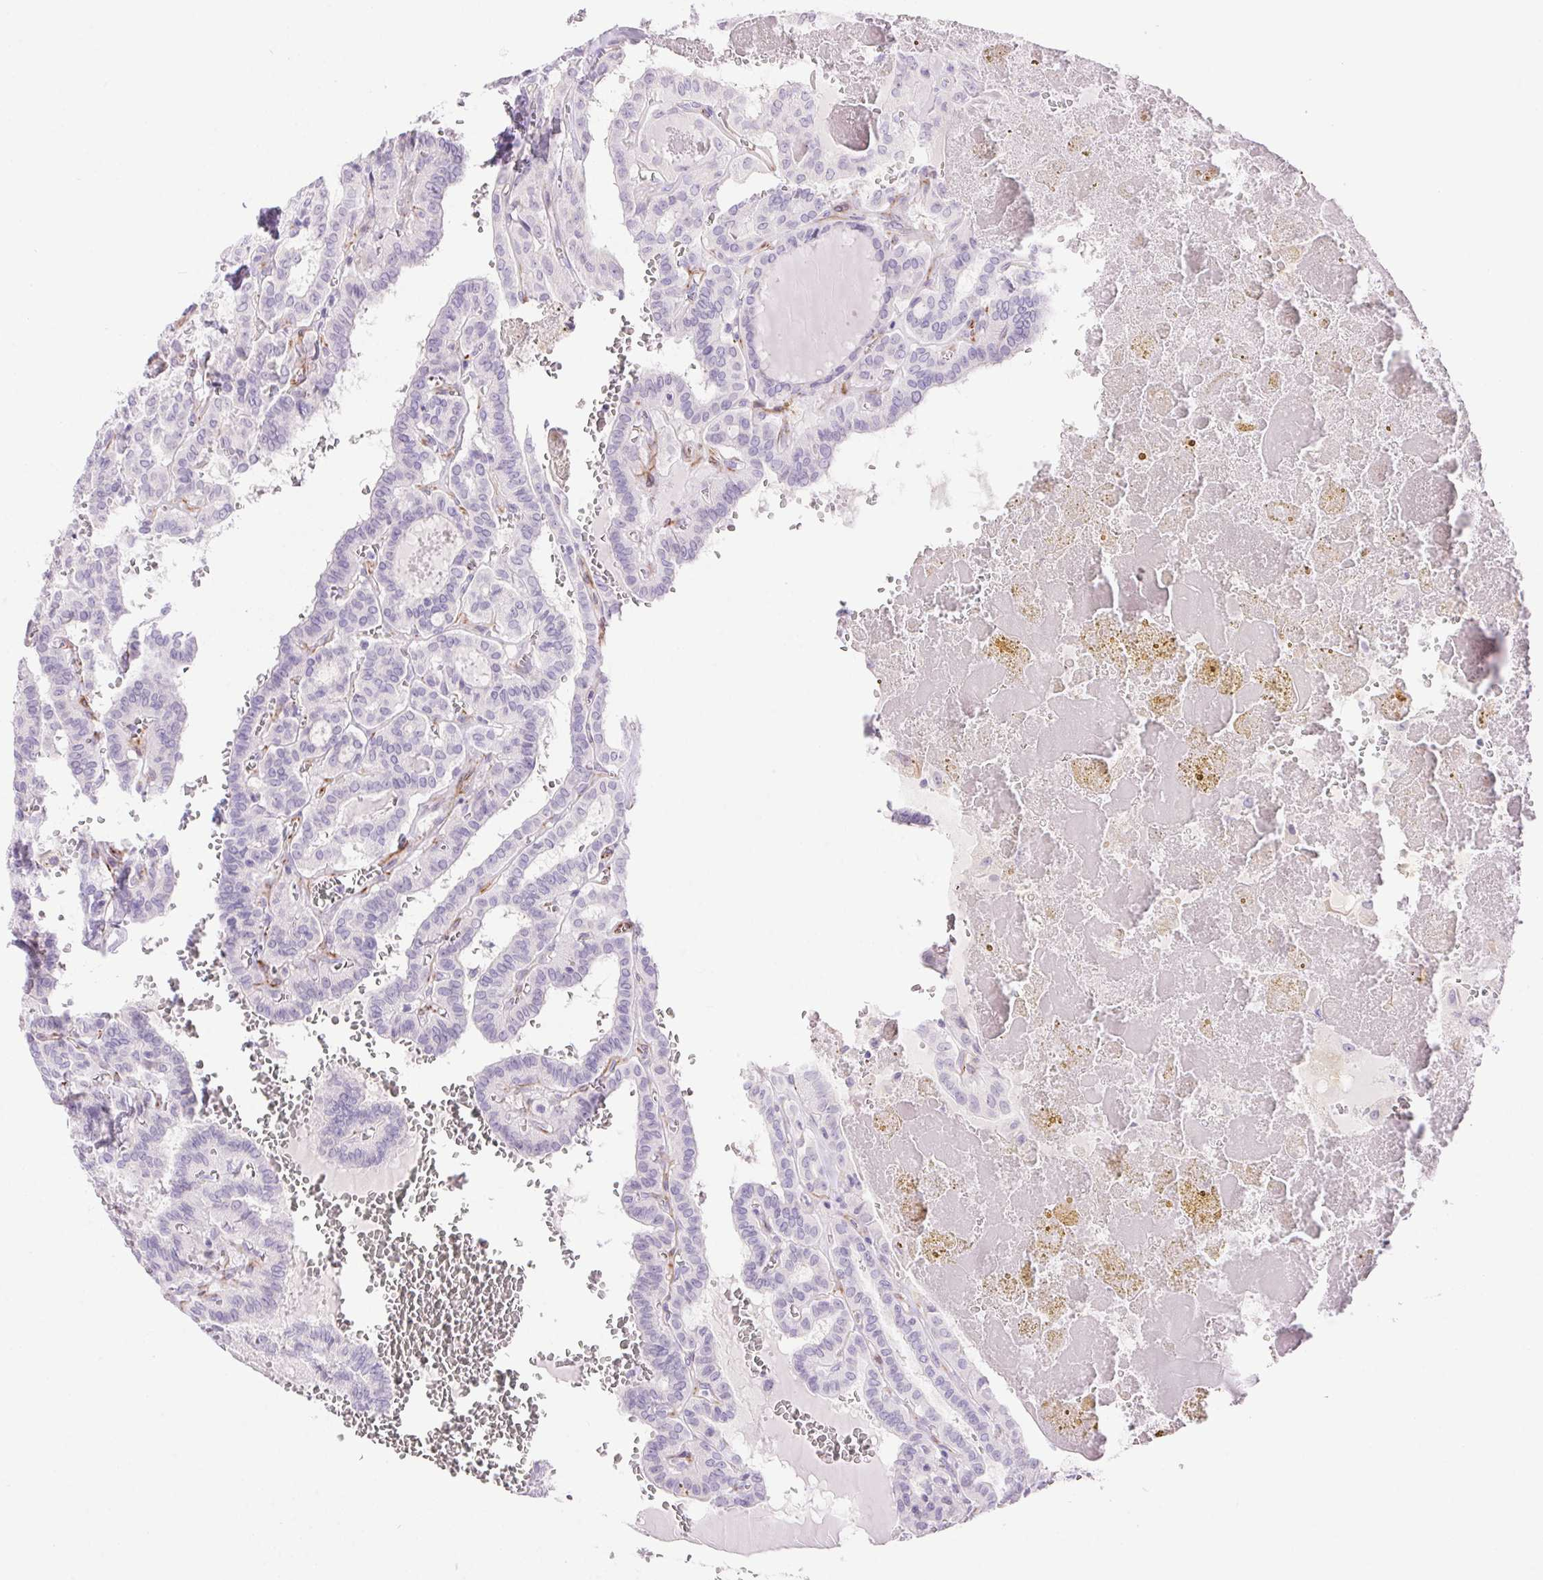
{"staining": {"intensity": "negative", "quantity": "none", "location": "none"}, "tissue": "thyroid cancer", "cell_type": "Tumor cells", "image_type": "cancer", "snomed": [{"axis": "morphology", "description": "Papillary adenocarcinoma, NOS"}, {"axis": "topography", "description": "Thyroid gland"}], "caption": "Histopathology image shows no protein positivity in tumor cells of papillary adenocarcinoma (thyroid) tissue.", "gene": "ERP27", "patient": {"sex": "female", "age": 21}}